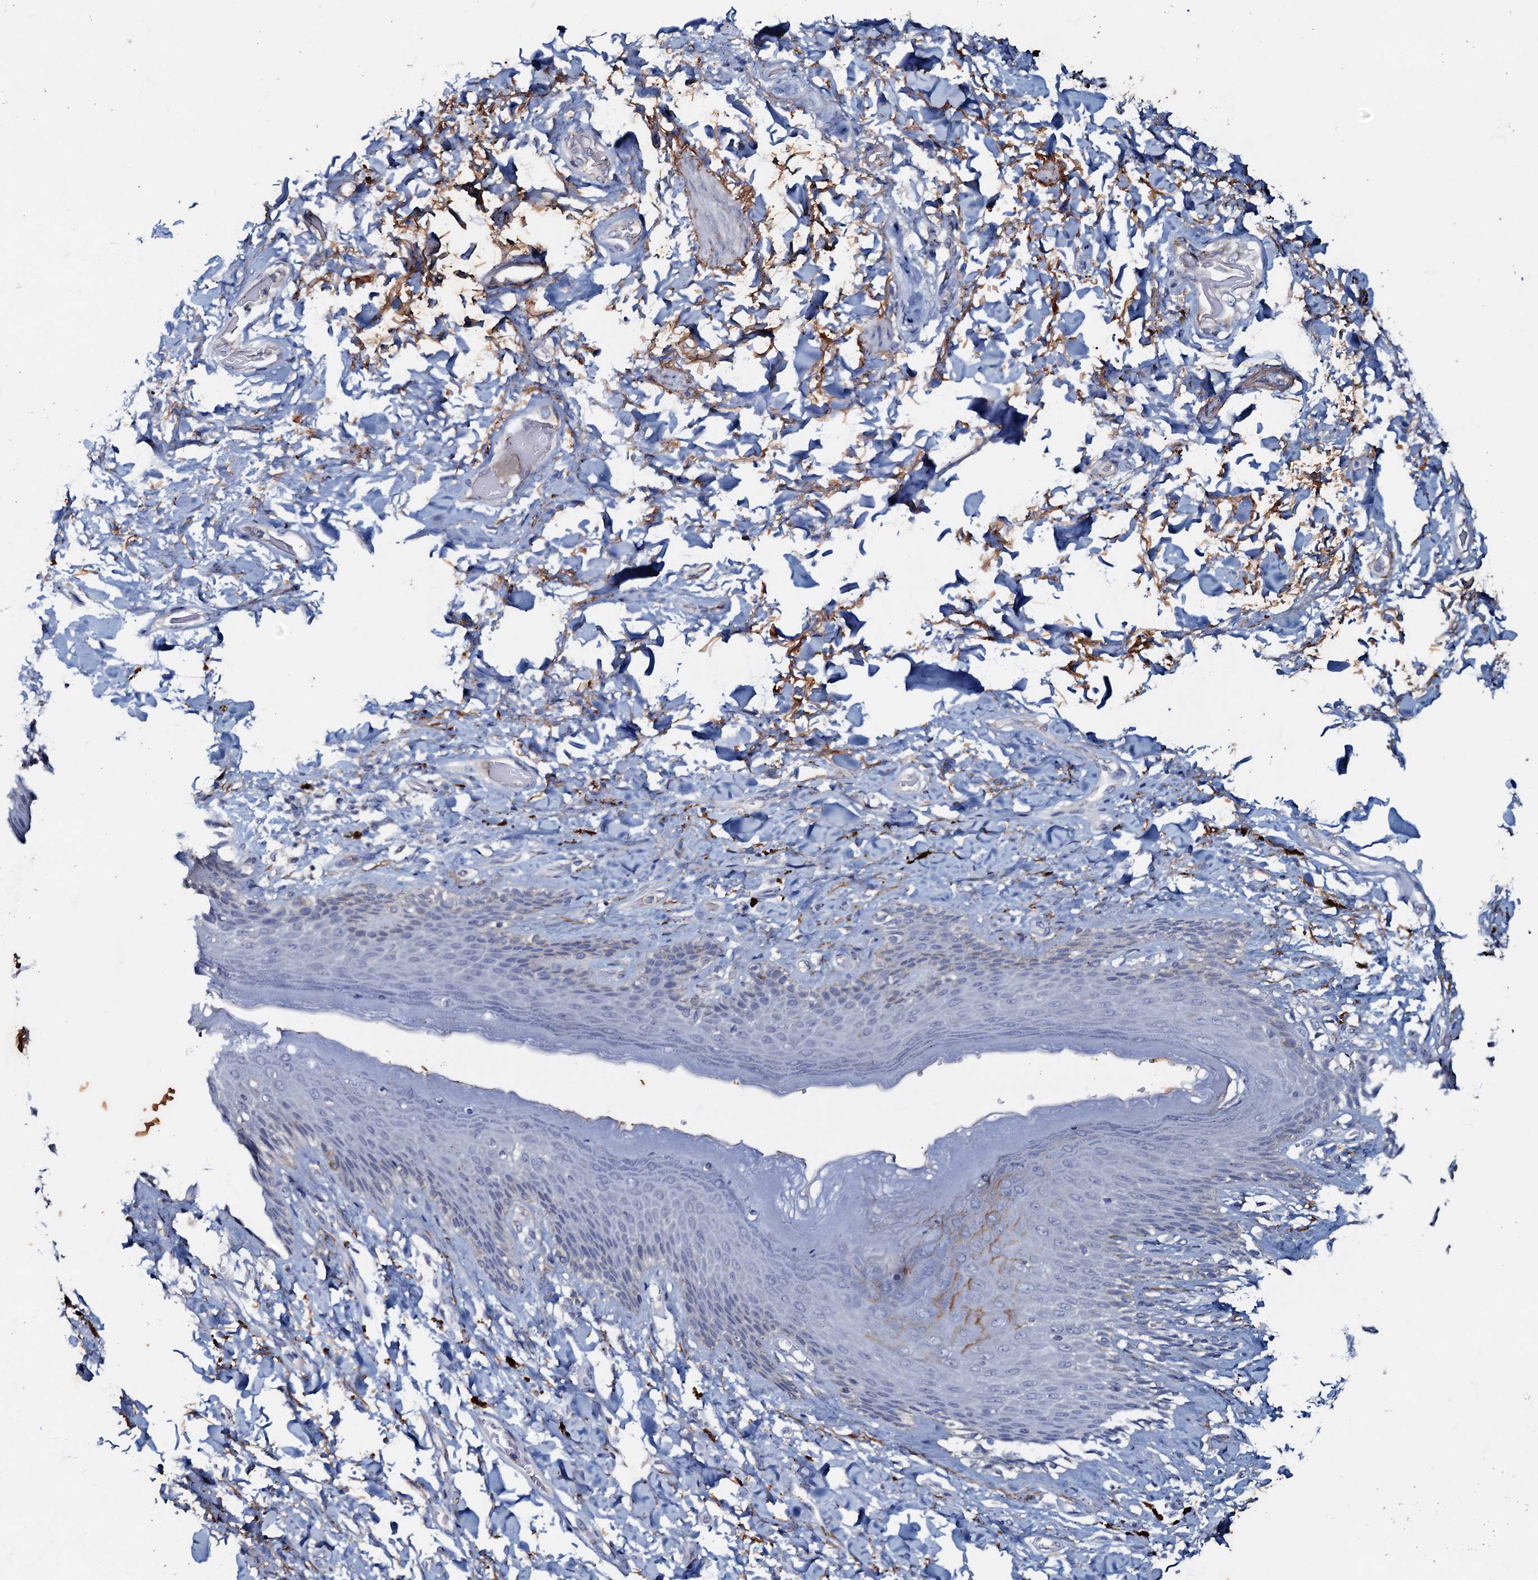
{"staining": {"intensity": "negative", "quantity": "none", "location": "none"}, "tissue": "skin", "cell_type": "Epidermal cells", "image_type": "normal", "snomed": [{"axis": "morphology", "description": "Normal tissue, NOS"}, {"axis": "topography", "description": "Anal"}], "caption": "Immunohistochemistry (IHC) micrograph of normal skin stained for a protein (brown), which demonstrates no positivity in epidermal cells.", "gene": "MANSC4", "patient": {"sex": "female", "age": 78}}